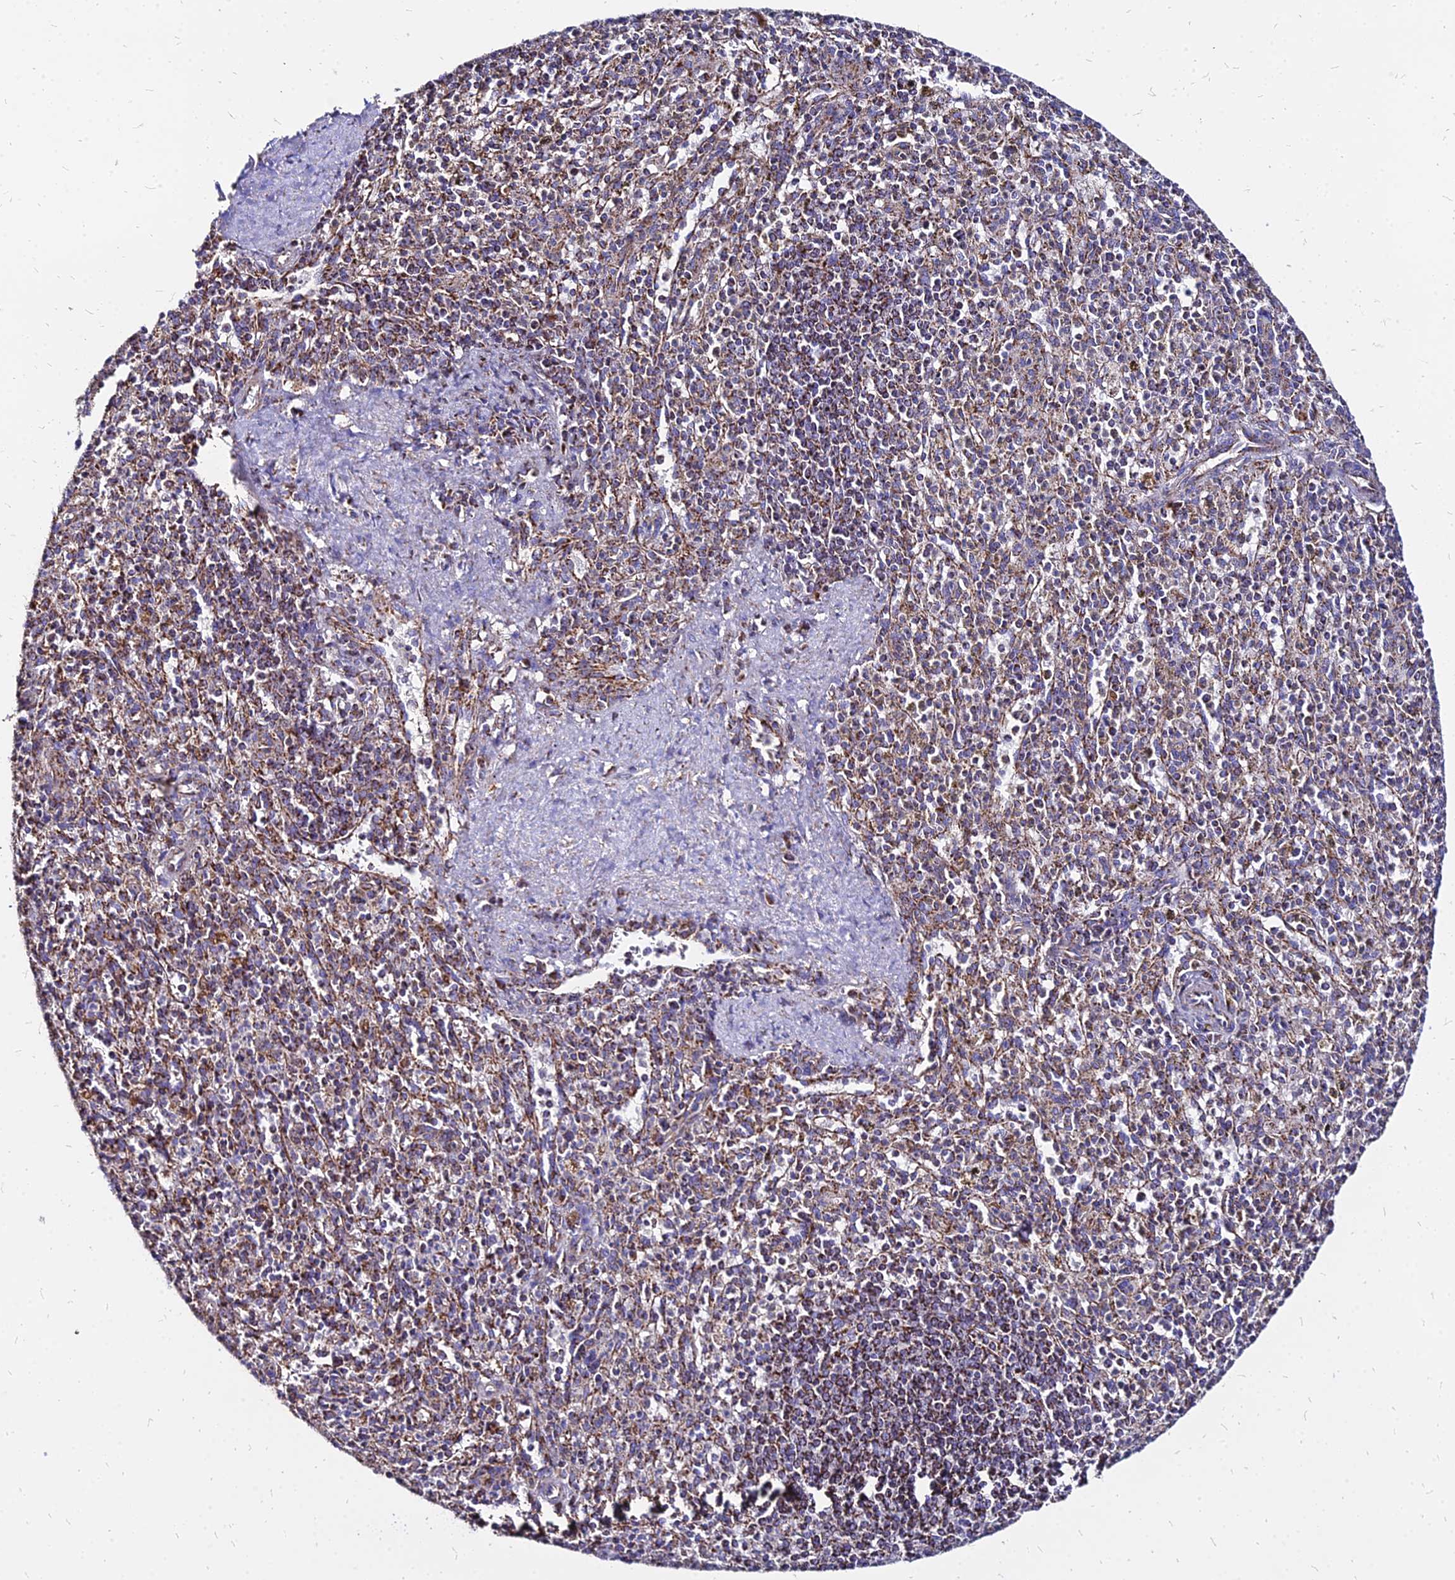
{"staining": {"intensity": "moderate", "quantity": "25%-75%", "location": "cytoplasmic/membranous"}, "tissue": "spleen", "cell_type": "Cells in red pulp", "image_type": "normal", "snomed": [{"axis": "morphology", "description": "Normal tissue, NOS"}, {"axis": "topography", "description": "Spleen"}], "caption": "An IHC image of normal tissue is shown. Protein staining in brown labels moderate cytoplasmic/membranous positivity in spleen within cells in red pulp. (DAB = brown stain, brightfield microscopy at high magnification).", "gene": "DLD", "patient": {"sex": "male", "age": 72}}